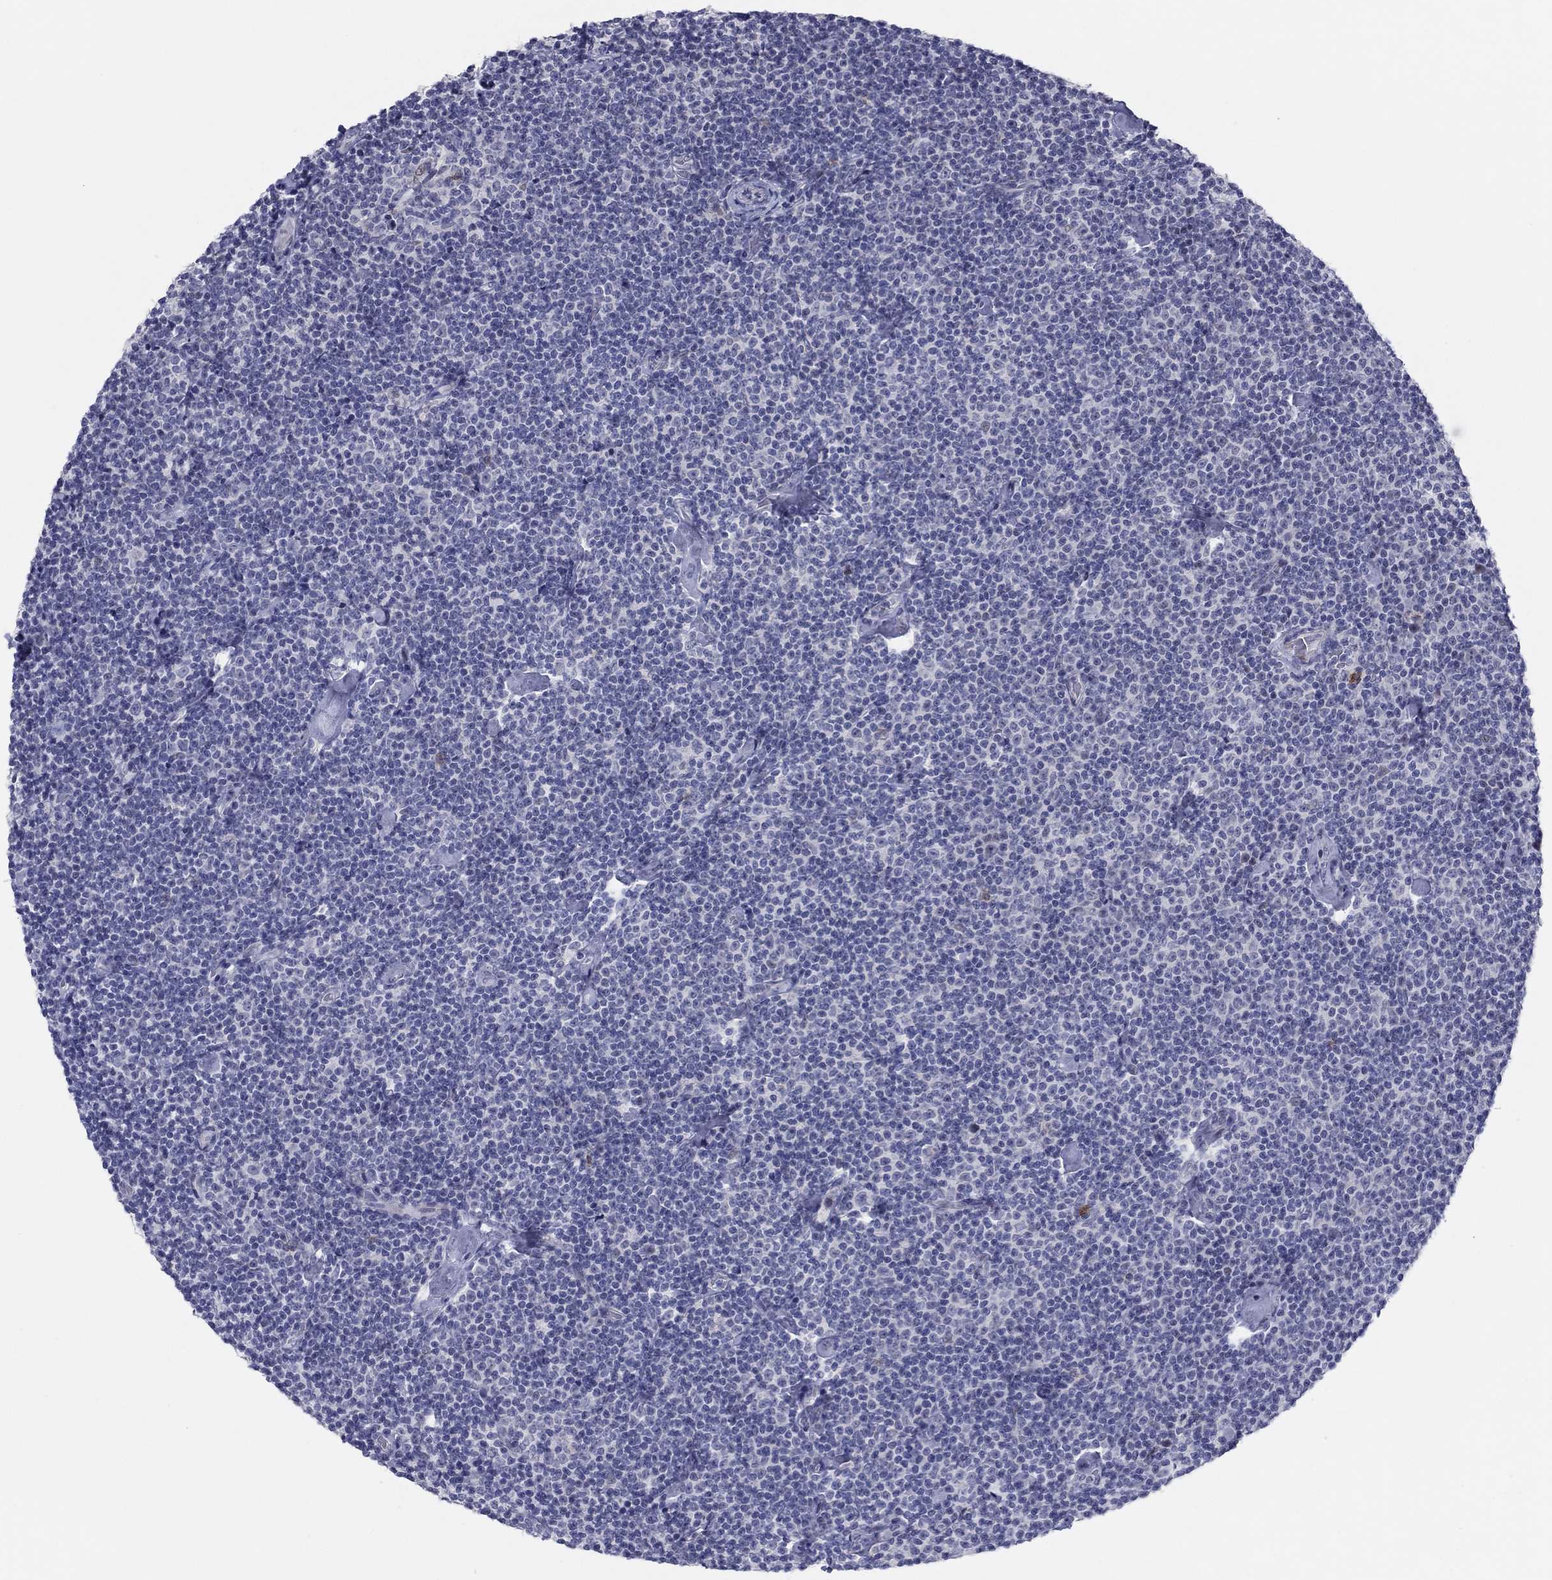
{"staining": {"intensity": "negative", "quantity": "none", "location": "none"}, "tissue": "lymphoma", "cell_type": "Tumor cells", "image_type": "cancer", "snomed": [{"axis": "morphology", "description": "Malignant lymphoma, non-Hodgkin's type, Low grade"}, {"axis": "topography", "description": "Lymph node"}], "caption": "This is a photomicrograph of immunohistochemistry (IHC) staining of lymphoma, which shows no expression in tumor cells.", "gene": "ITGAE", "patient": {"sex": "male", "age": 81}}